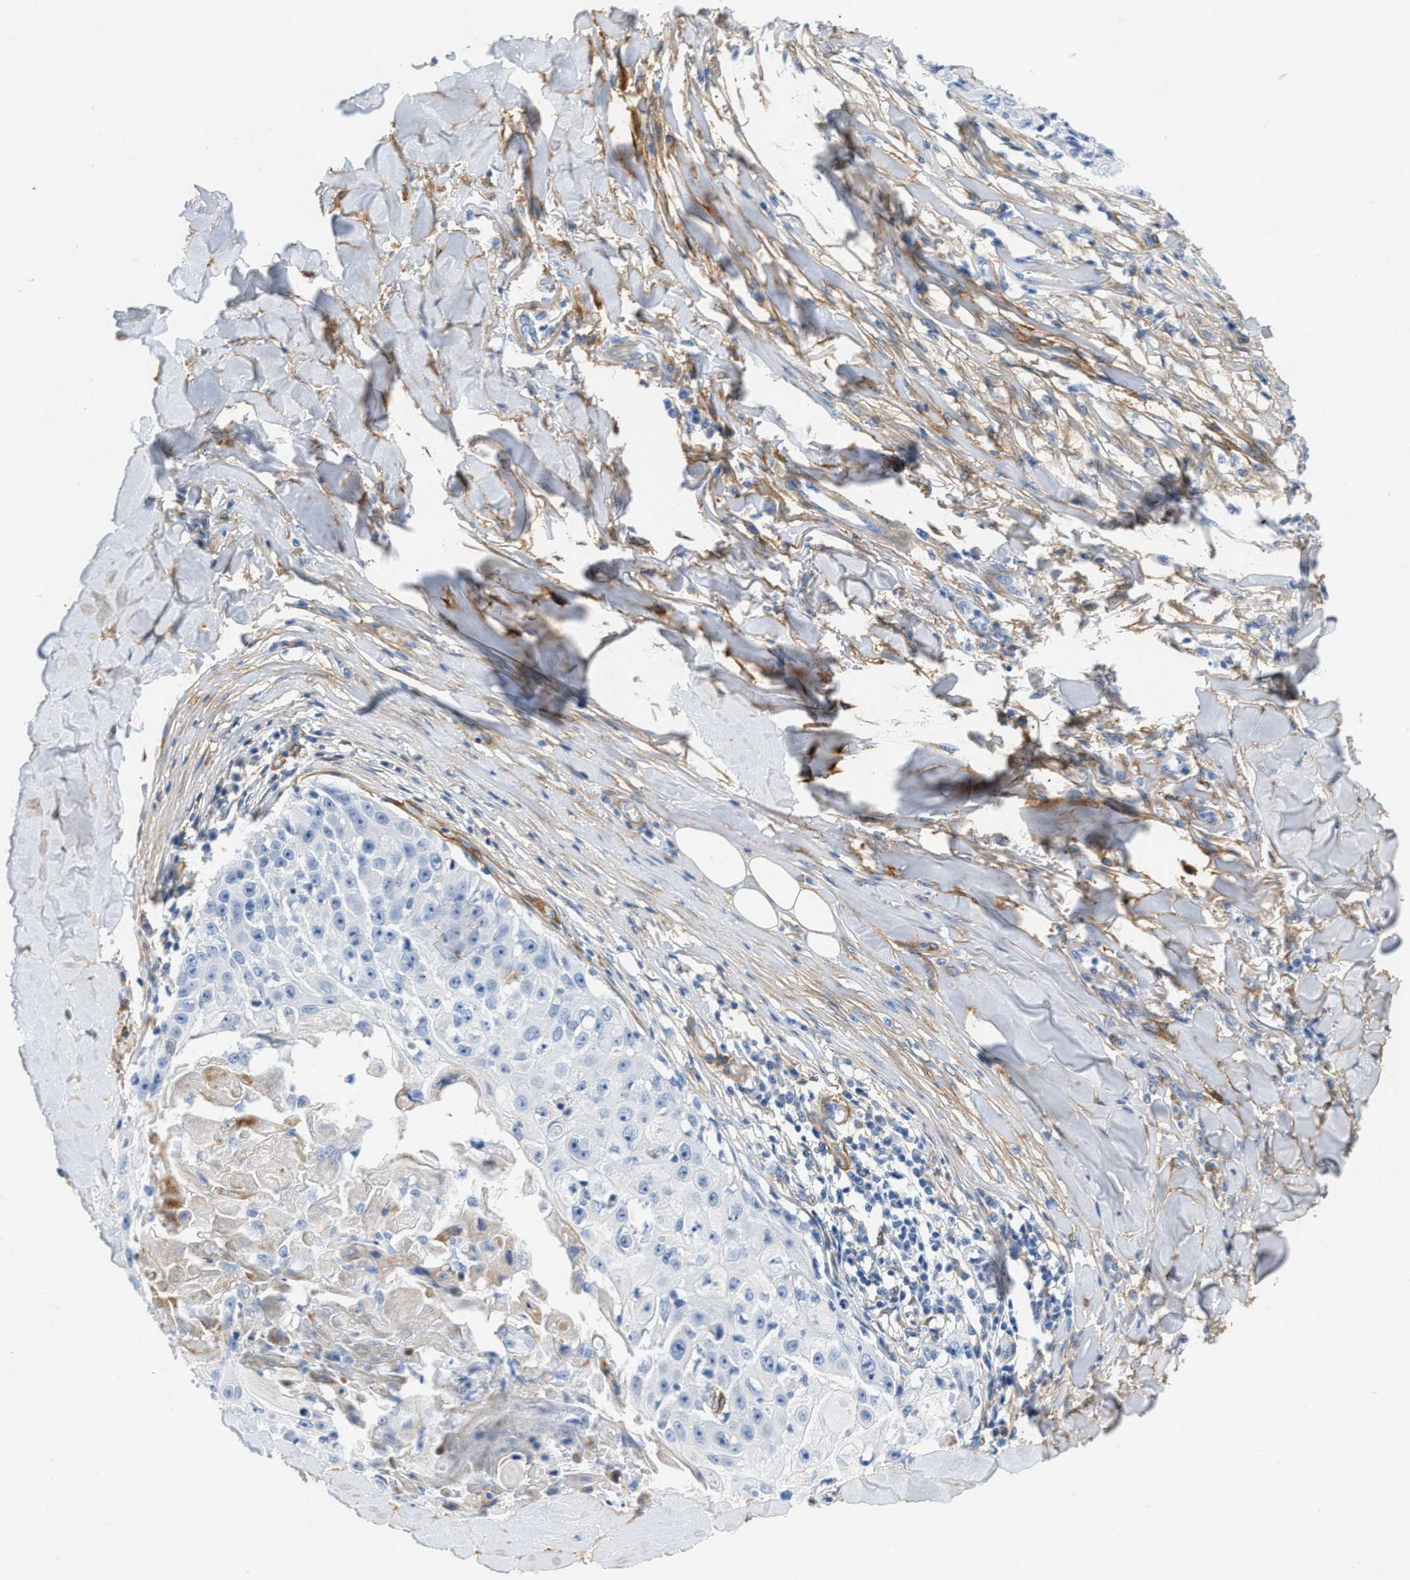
{"staining": {"intensity": "negative", "quantity": "none", "location": "none"}, "tissue": "skin cancer", "cell_type": "Tumor cells", "image_type": "cancer", "snomed": [{"axis": "morphology", "description": "Squamous cell carcinoma, NOS"}, {"axis": "topography", "description": "Skin"}], "caption": "Immunohistochemical staining of human skin cancer reveals no significant staining in tumor cells.", "gene": "PDGFRB", "patient": {"sex": "male", "age": 86}}